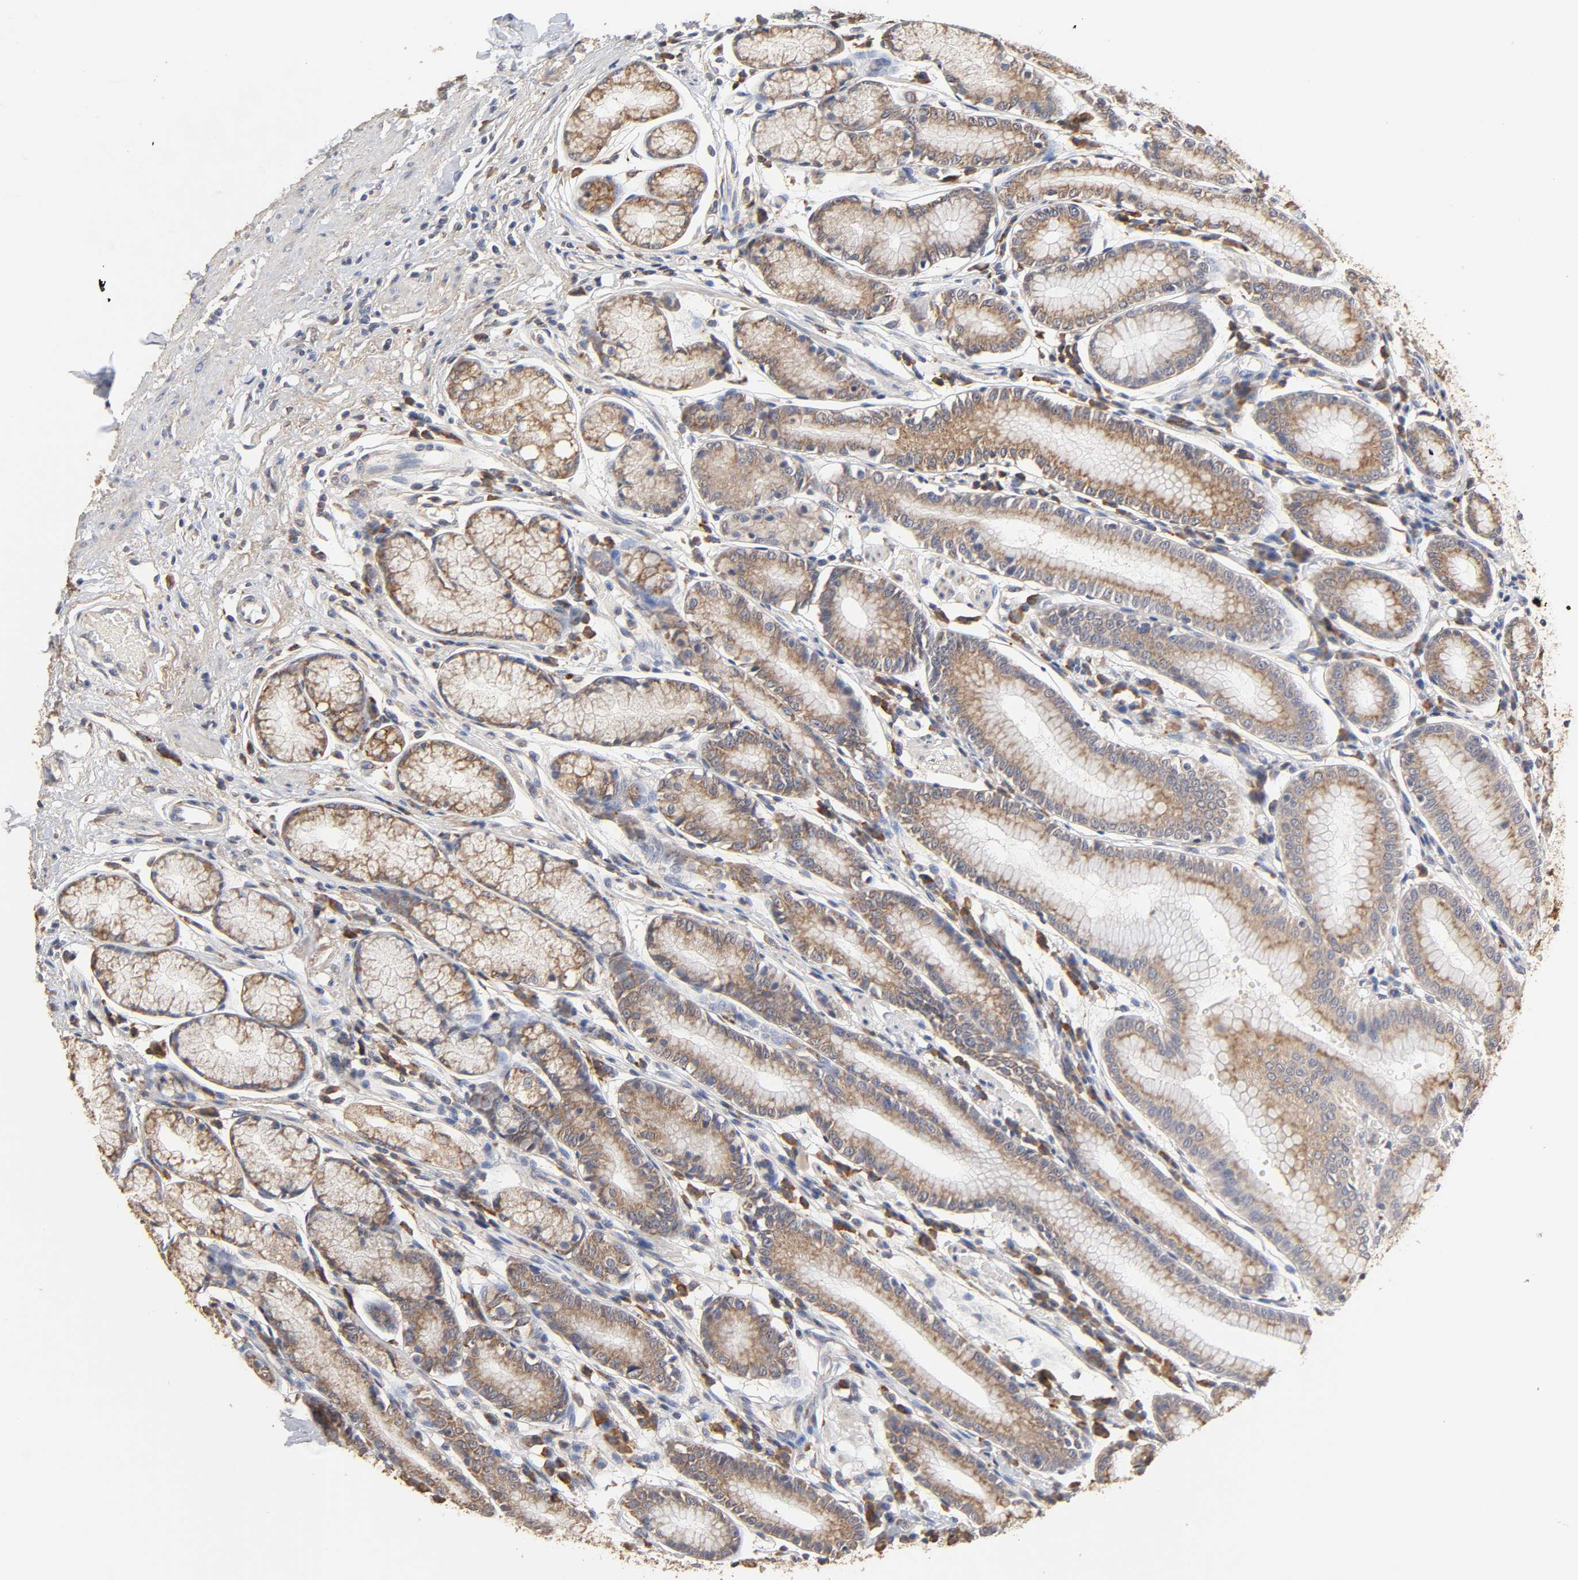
{"staining": {"intensity": "moderate", "quantity": ">75%", "location": "cytoplasmic/membranous"}, "tissue": "stomach", "cell_type": "Glandular cells", "image_type": "normal", "snomed": [{"axis": "morphology", "description": "Normal tissue, NOS"}, {"axis": "morphology", "description": "Inflammation, NOS"}, {"axis": "topography", "description": "Stomach, lower"}], "caption": "IHC photomicrograph of benign human stomach stained for a protein (brown), which demonstrates medium levels of moderate cytoplasmic/membranous staining in about >75% of glandular cells.", "gene": "EIF4G2", "patient": {"sex": "male", "age": 59}}